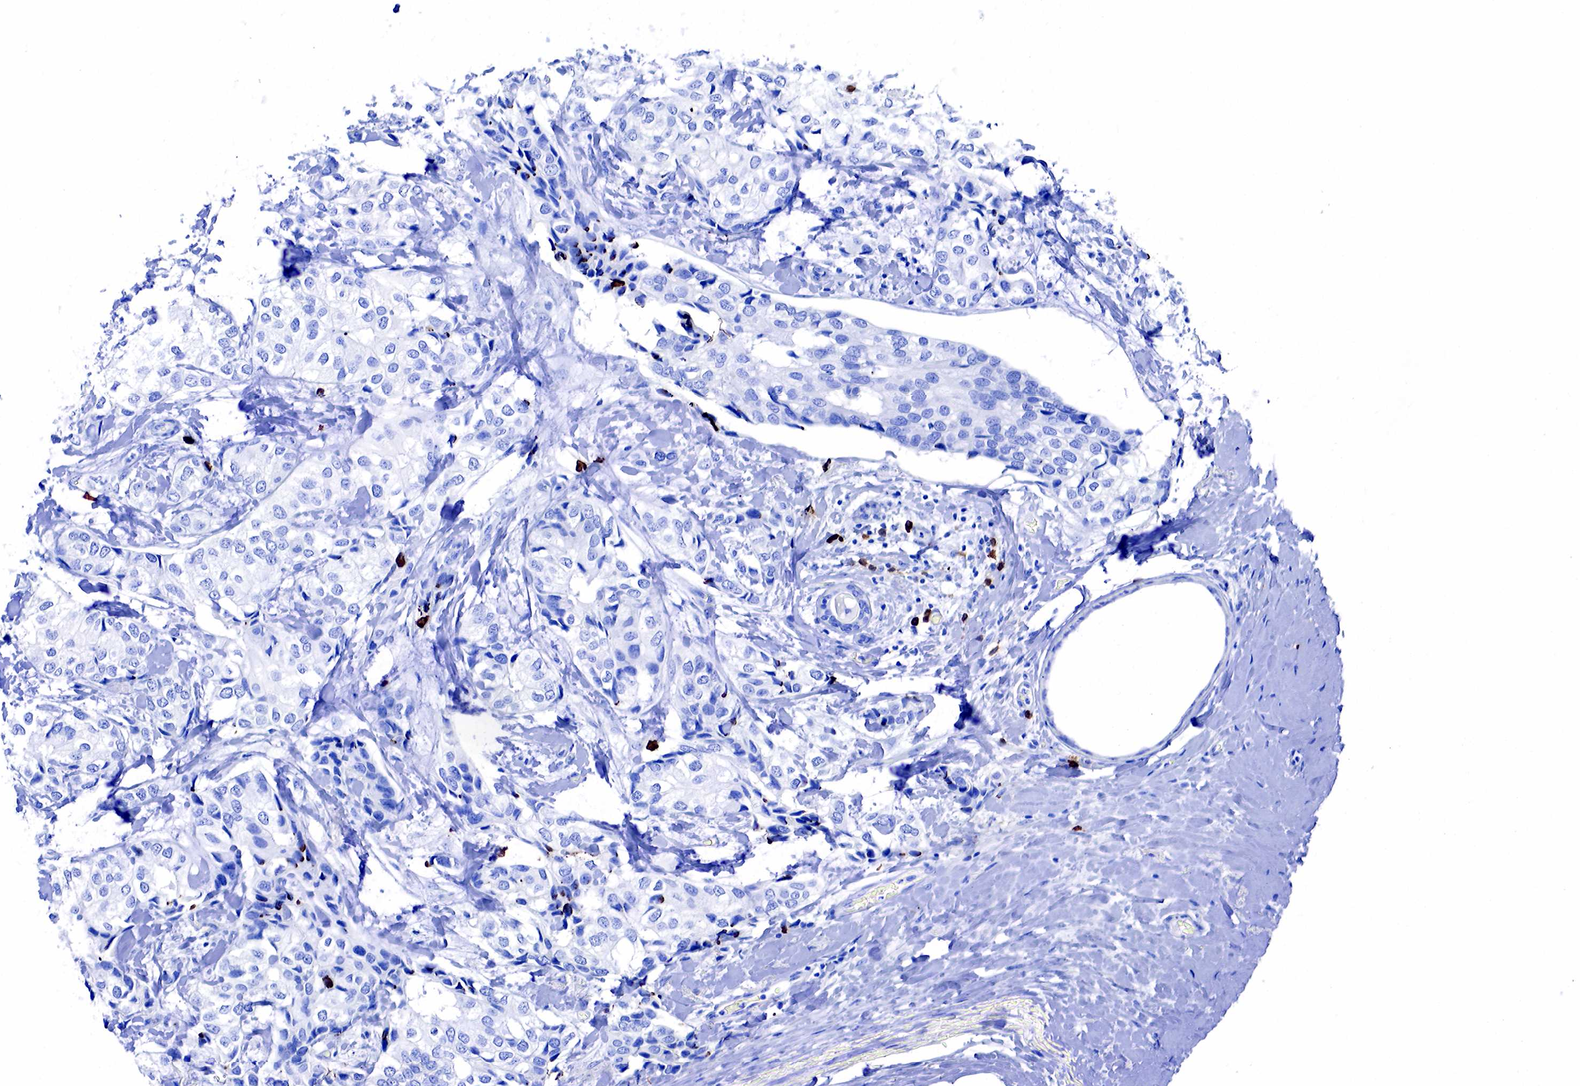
{"staining": {"intensity": "negative", "quantity": "none", "location": "none"}, "tissue": "breast cancer", "cell_type": "Tumor cells", "image_type": "cancer", "snomed": [{"axis": "morphology", "description": "Duct carcinoma"}, {"axis": "topography", "description": "Breast"}], "caption": "A high-resolution micrograph shows IHC staining of breast cancer (invasive ductal carcinoma), which reveals no significant expression in tumor cells.", "gene": "CD79A", "patient": {"sex": "female", "age": 68}}